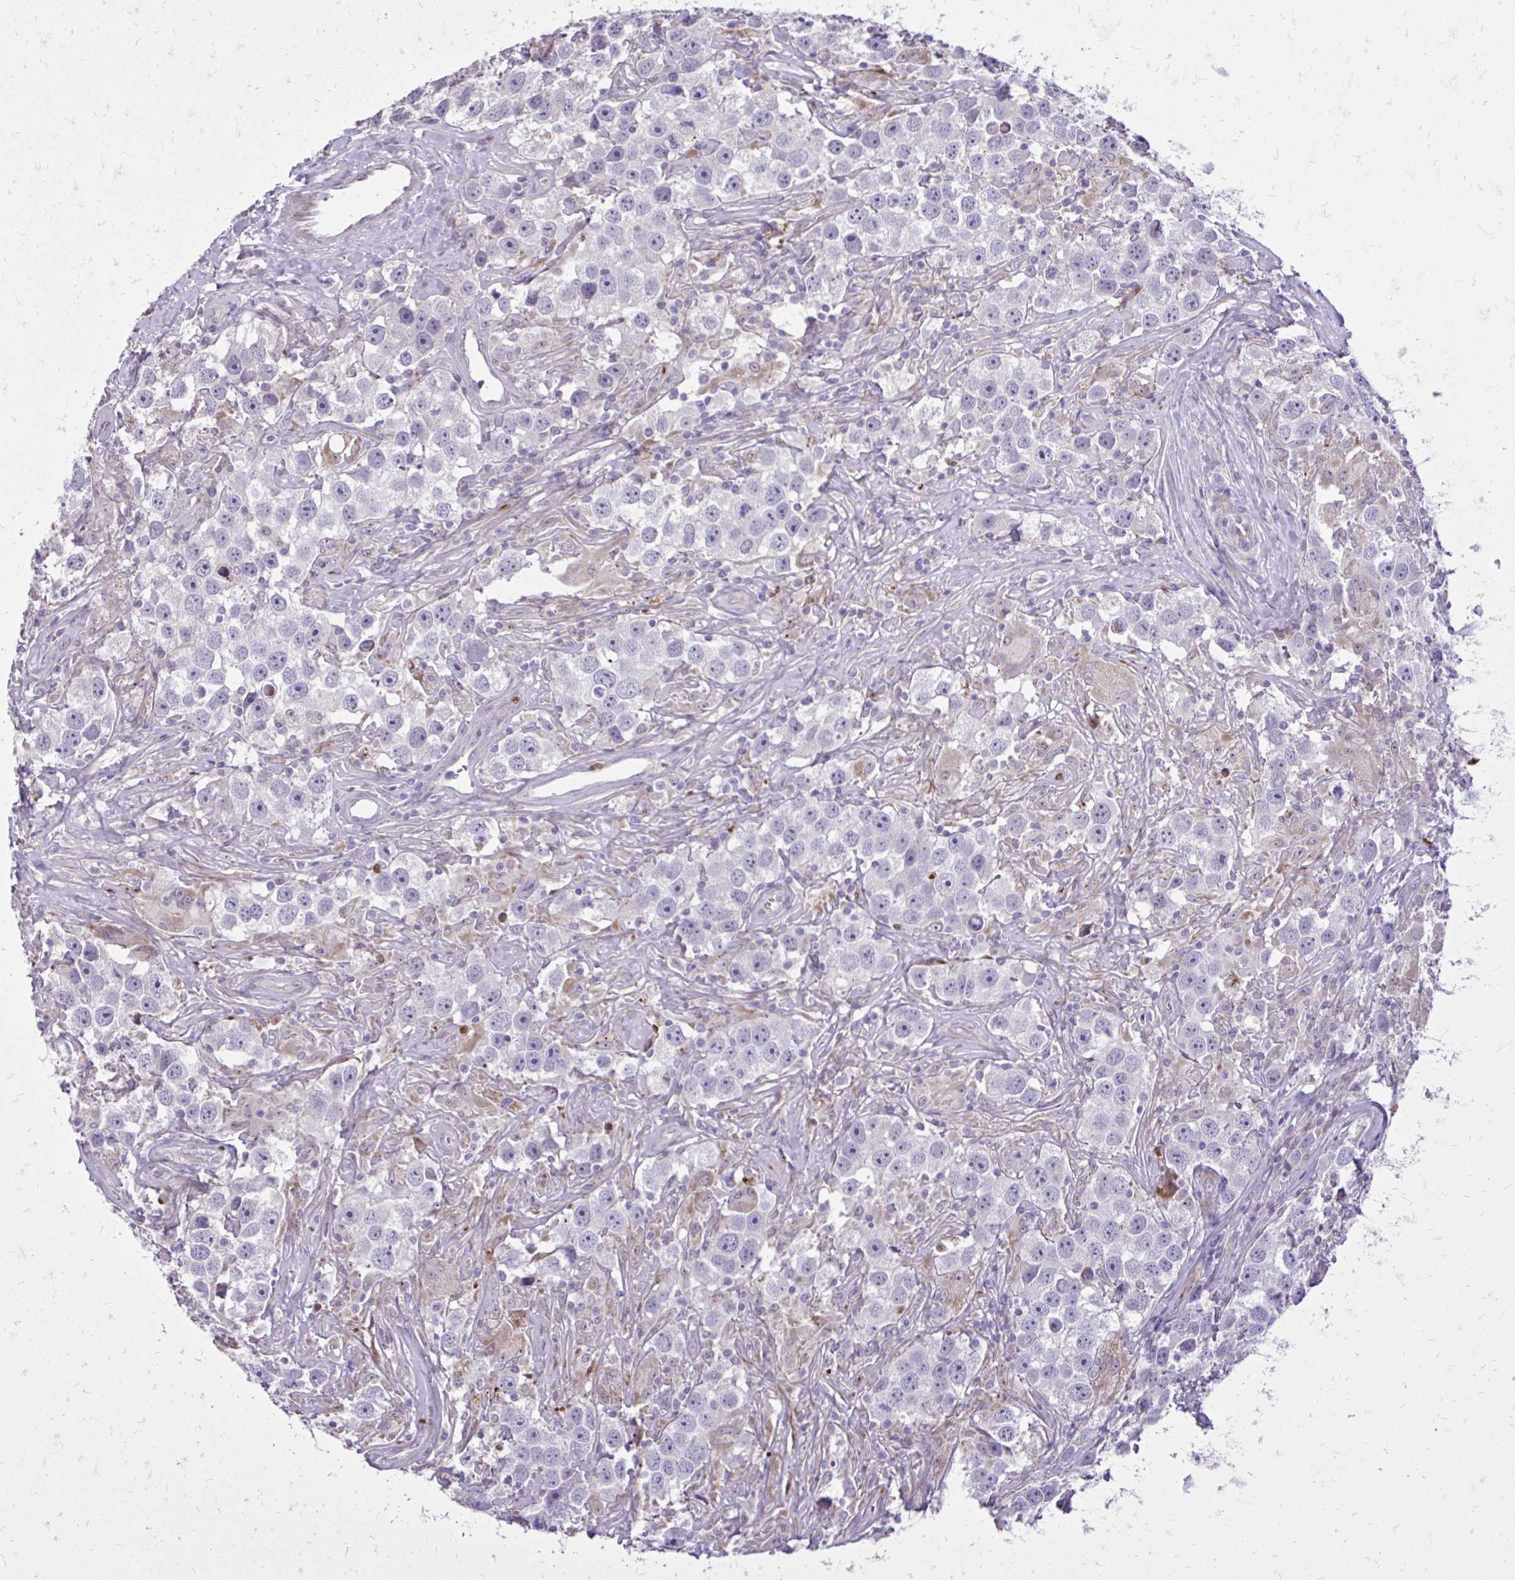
{"staining": {"intensity": "negative", "quantity": "none", "location": "none"}, "tissue": "testis cancer", "cell_type": "Tumor cells", "image_type": "cancer", "snomed": [{"axis": "morphology", "description": "Seminoma, NOS"}, {"axis": "topography", "description": "Testis"}], "caption": "A micrograph of testis seminoma stained for a protein shows no brown staining in tumor cells.", "gene": "ABCC3", "patient": {"sex": "male", "age": 49}}